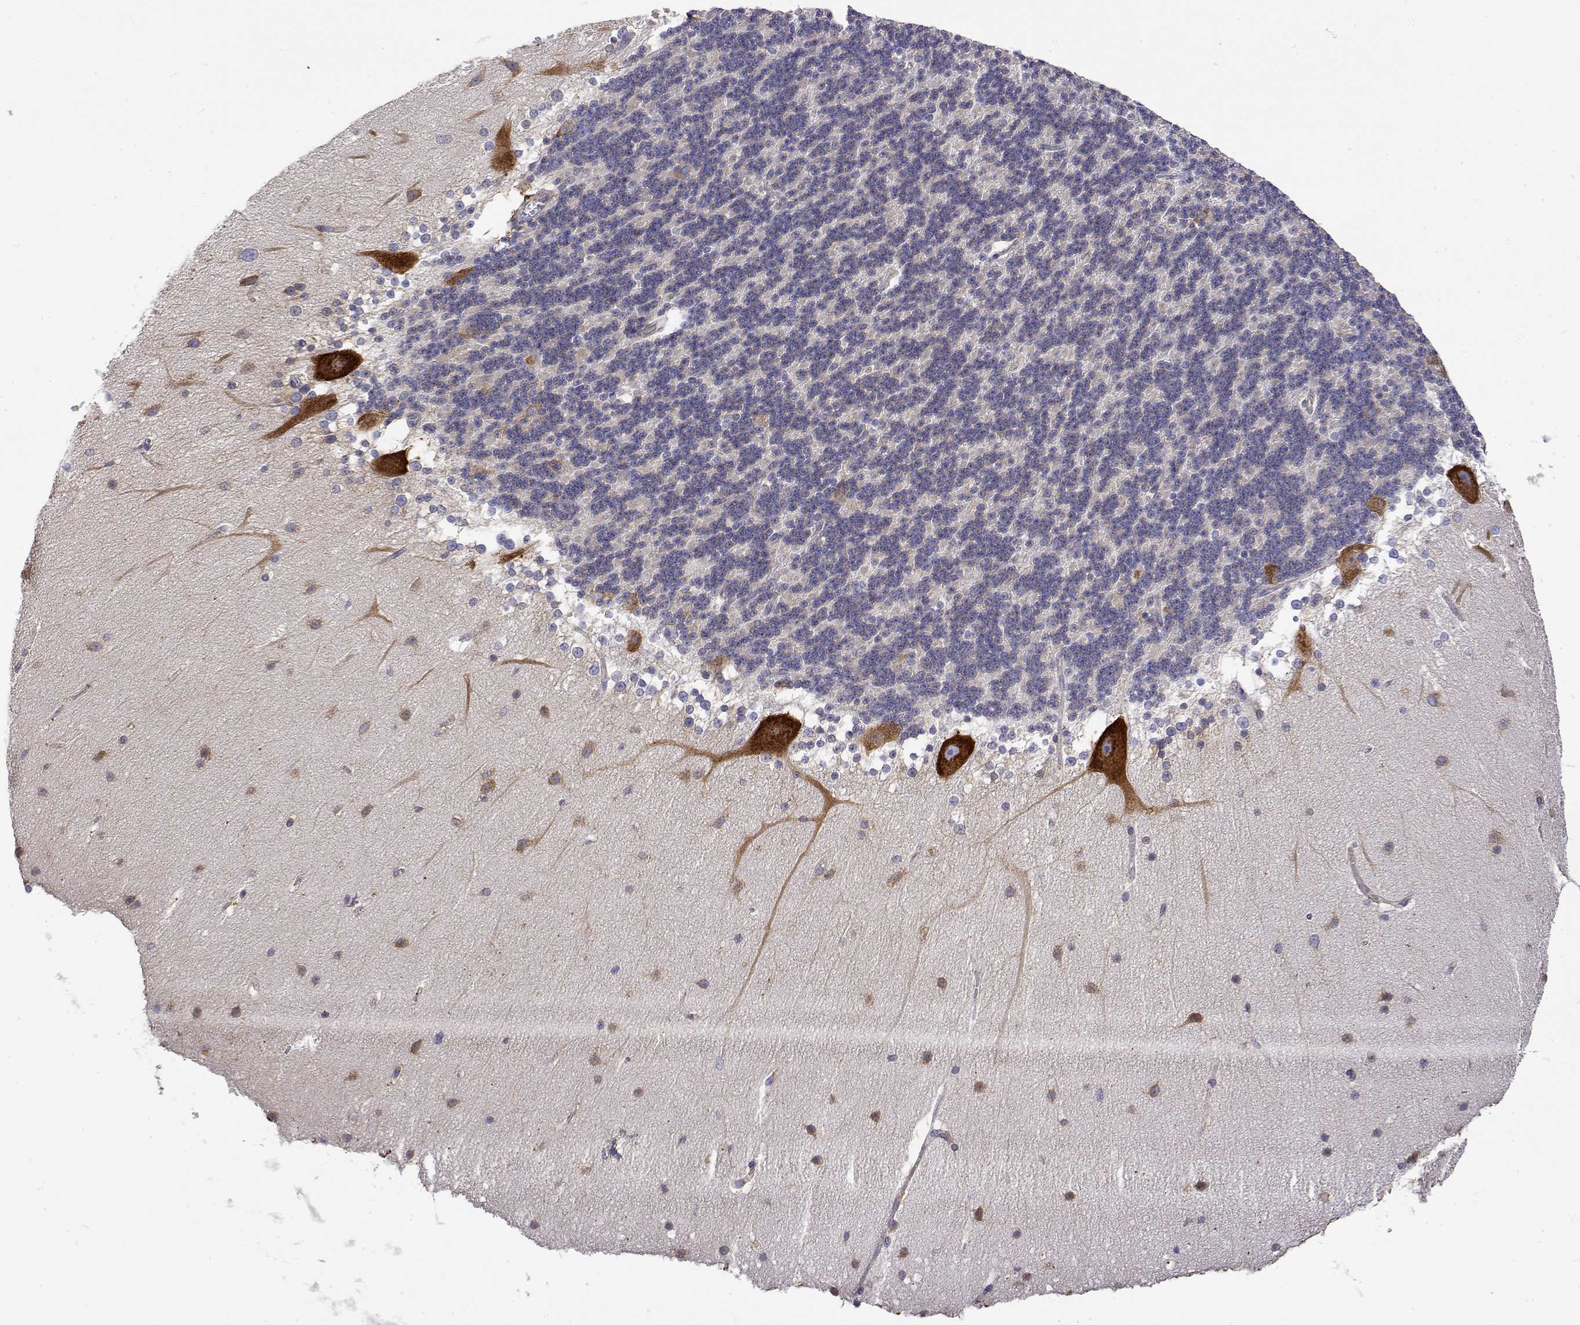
{"staining": {"intensity": "negative", "quantity": "none", "location": "none"}, "tissue": "cerebellum", "cell_type": "Cells in granular layer", "image_type": "normal", "snomed": [{"axis": "morphology", "description": "Normal tissue, NOS"}, {"axis": "topography", "description": "Cerebellum"}], "caption": "An immunohistochemistry photomicrograph of benign cerebellum is shown. There is no staining in cells in granular layer of cerebellum.", "gene": "EEF1G", "patient": {"sex": "female", "age": 19}}